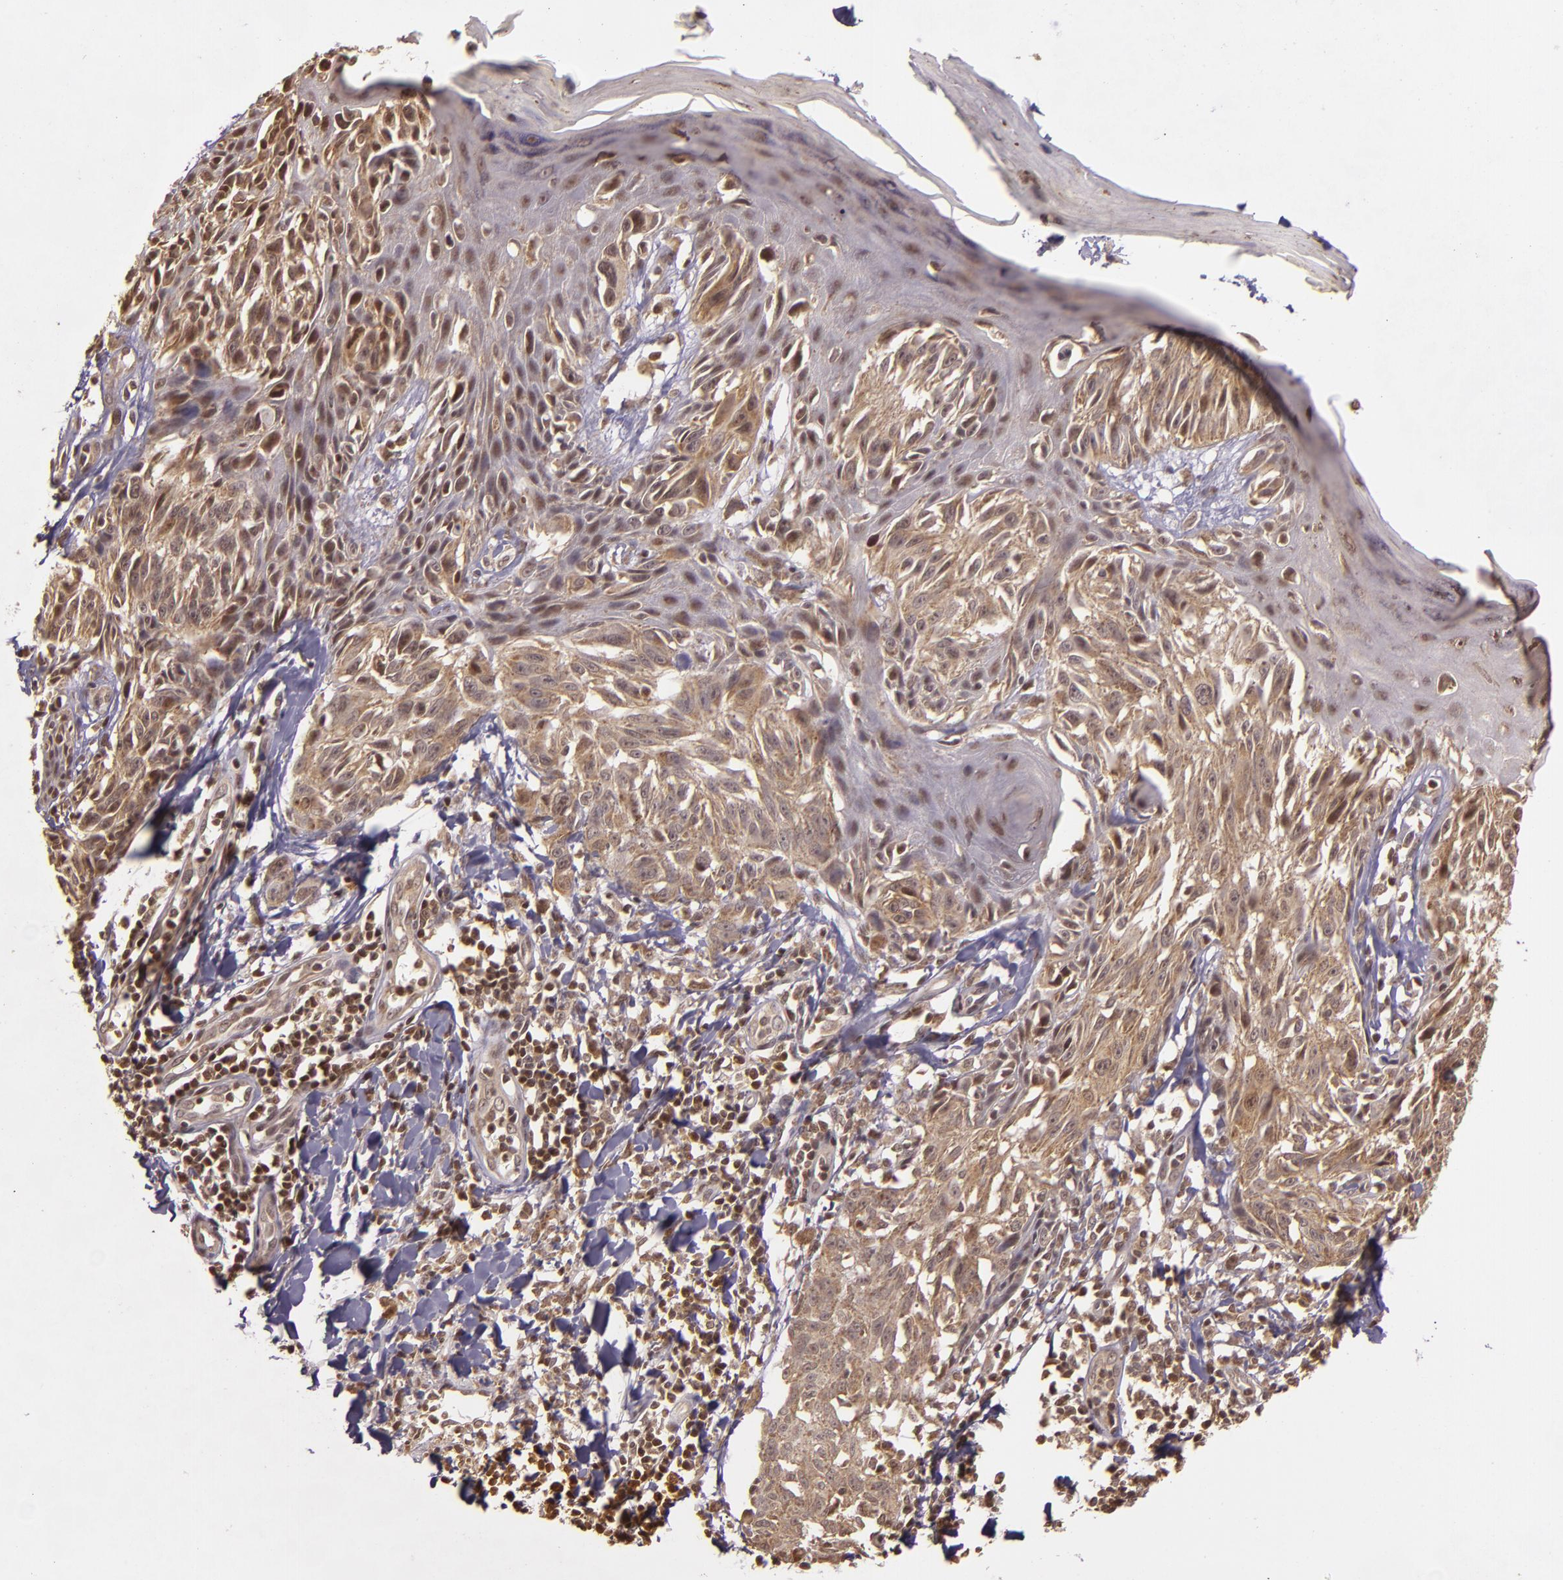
{"staining": {"intensity": "weak", "quantity": ">75%", "location": "cytoplasmic/membranous"}, "tissue": "melanoma", "cell_type": "Tumor cells", "image_type": "cancer", "snomed": [{"axis": "morphology", "description": "Malignant melanoma, NOS"}, {"axis": "topography", "description": "Skin"}], "caption": "Protein staining of malignant melanoma tissue exhibits weak cytoplasmic/membranous positivity in approximately >75% of tumor cells.", "gene": "TXNRD2", "patient": {"sex": "female", "age": 77}}